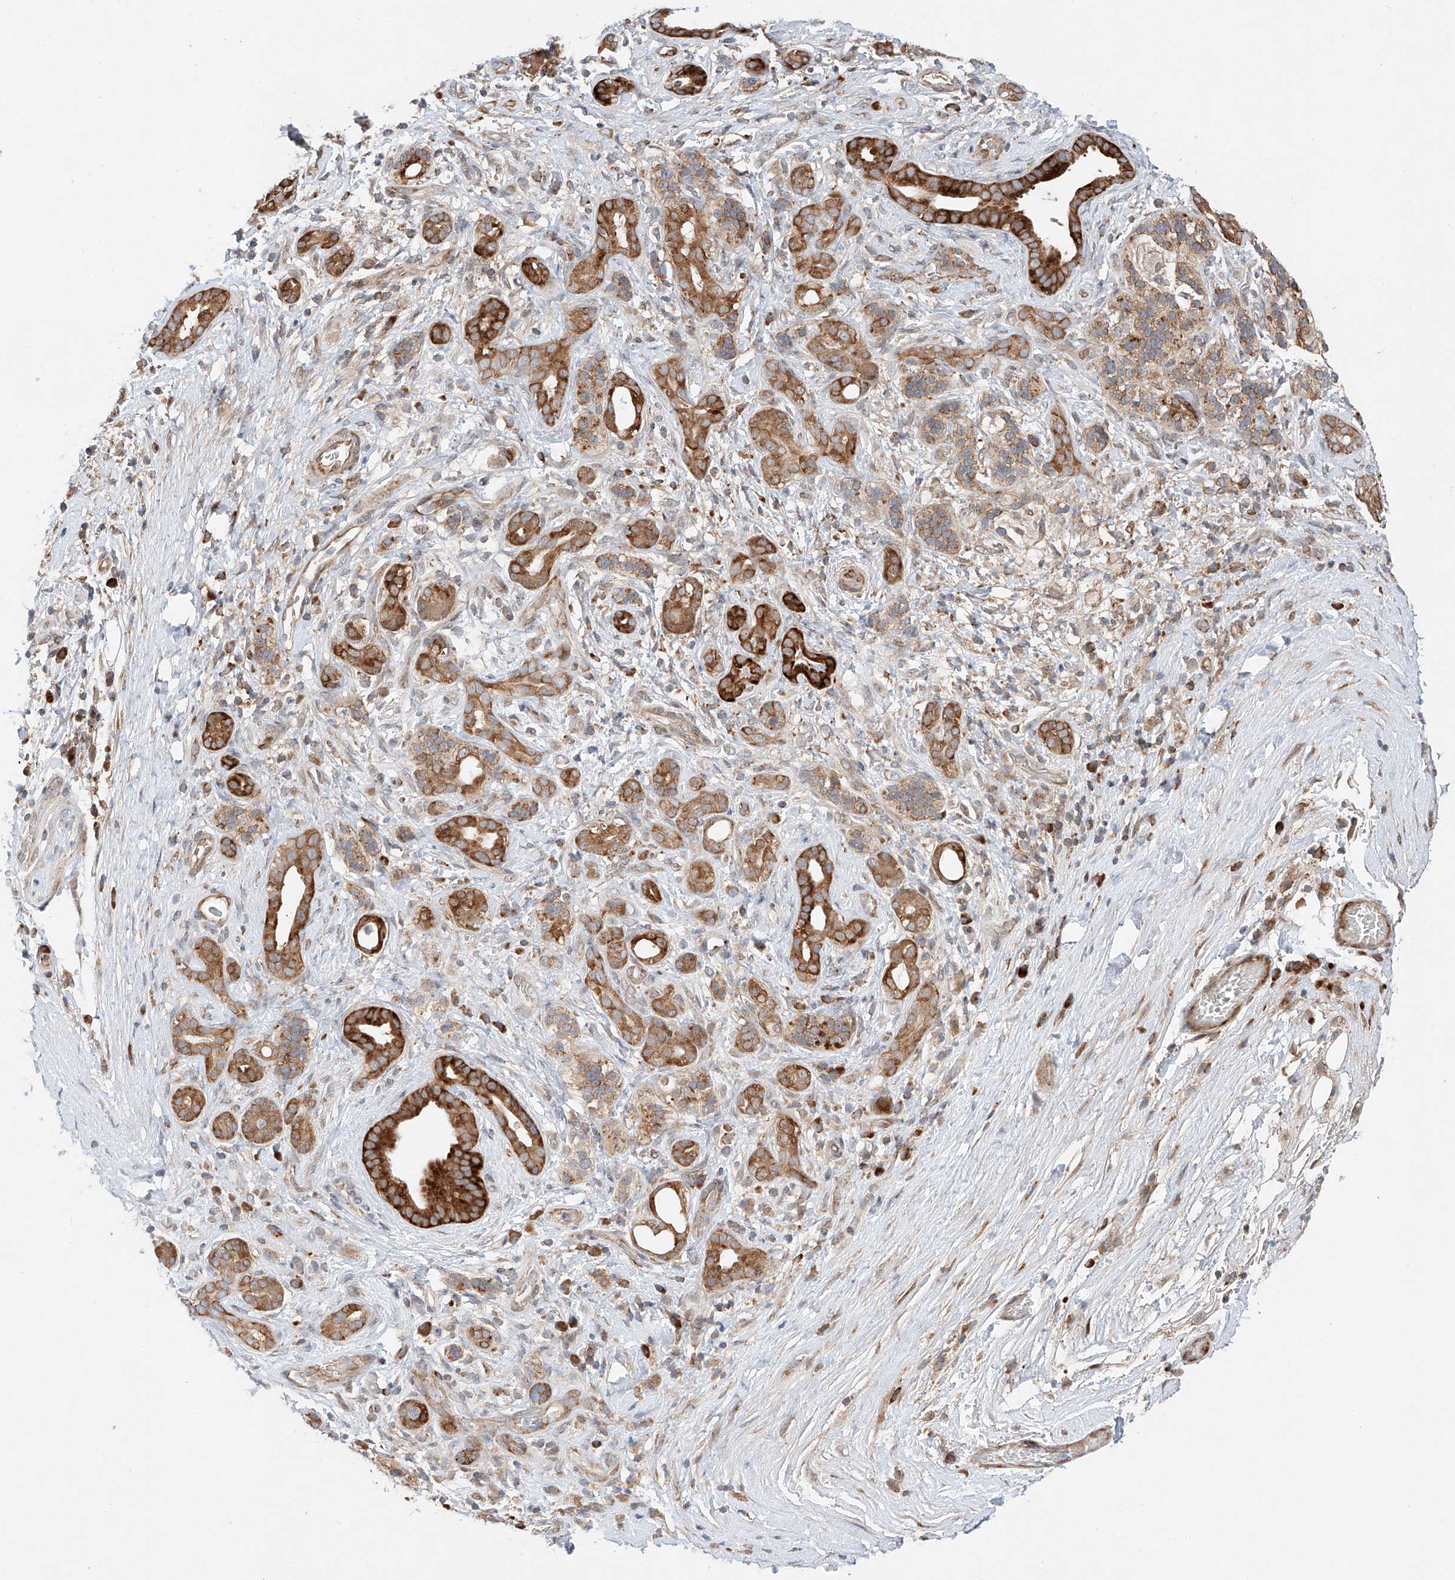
{"staining": {"intensity": "strong", "quantity": ">75%", "location": "cytoplasmic/membranous"}, "tissue": "pancreatic cancer", "cell_type": "Tumor cells", "image_type": "cancer", "snomed": [{"axis": "morphology", "description": "Adenocarcinoma, NOS"}, {"axis": "topography", "description": "Pancreas"}], "caption": "DAB (3,3'-diaminobenzidine) immunohistochemical staining of pancreatic cancer (adenocarcinoma) demonstrates strong cytoplasmic/membranous protein expression in approximately >75% of tumor cells. Using DAB (brown) and hematoxylin (blue) stains, captured at high magnification using brightfield microscopy.", "gene": "RUSC1", "patient": {"sex": "male", "age": 78}}